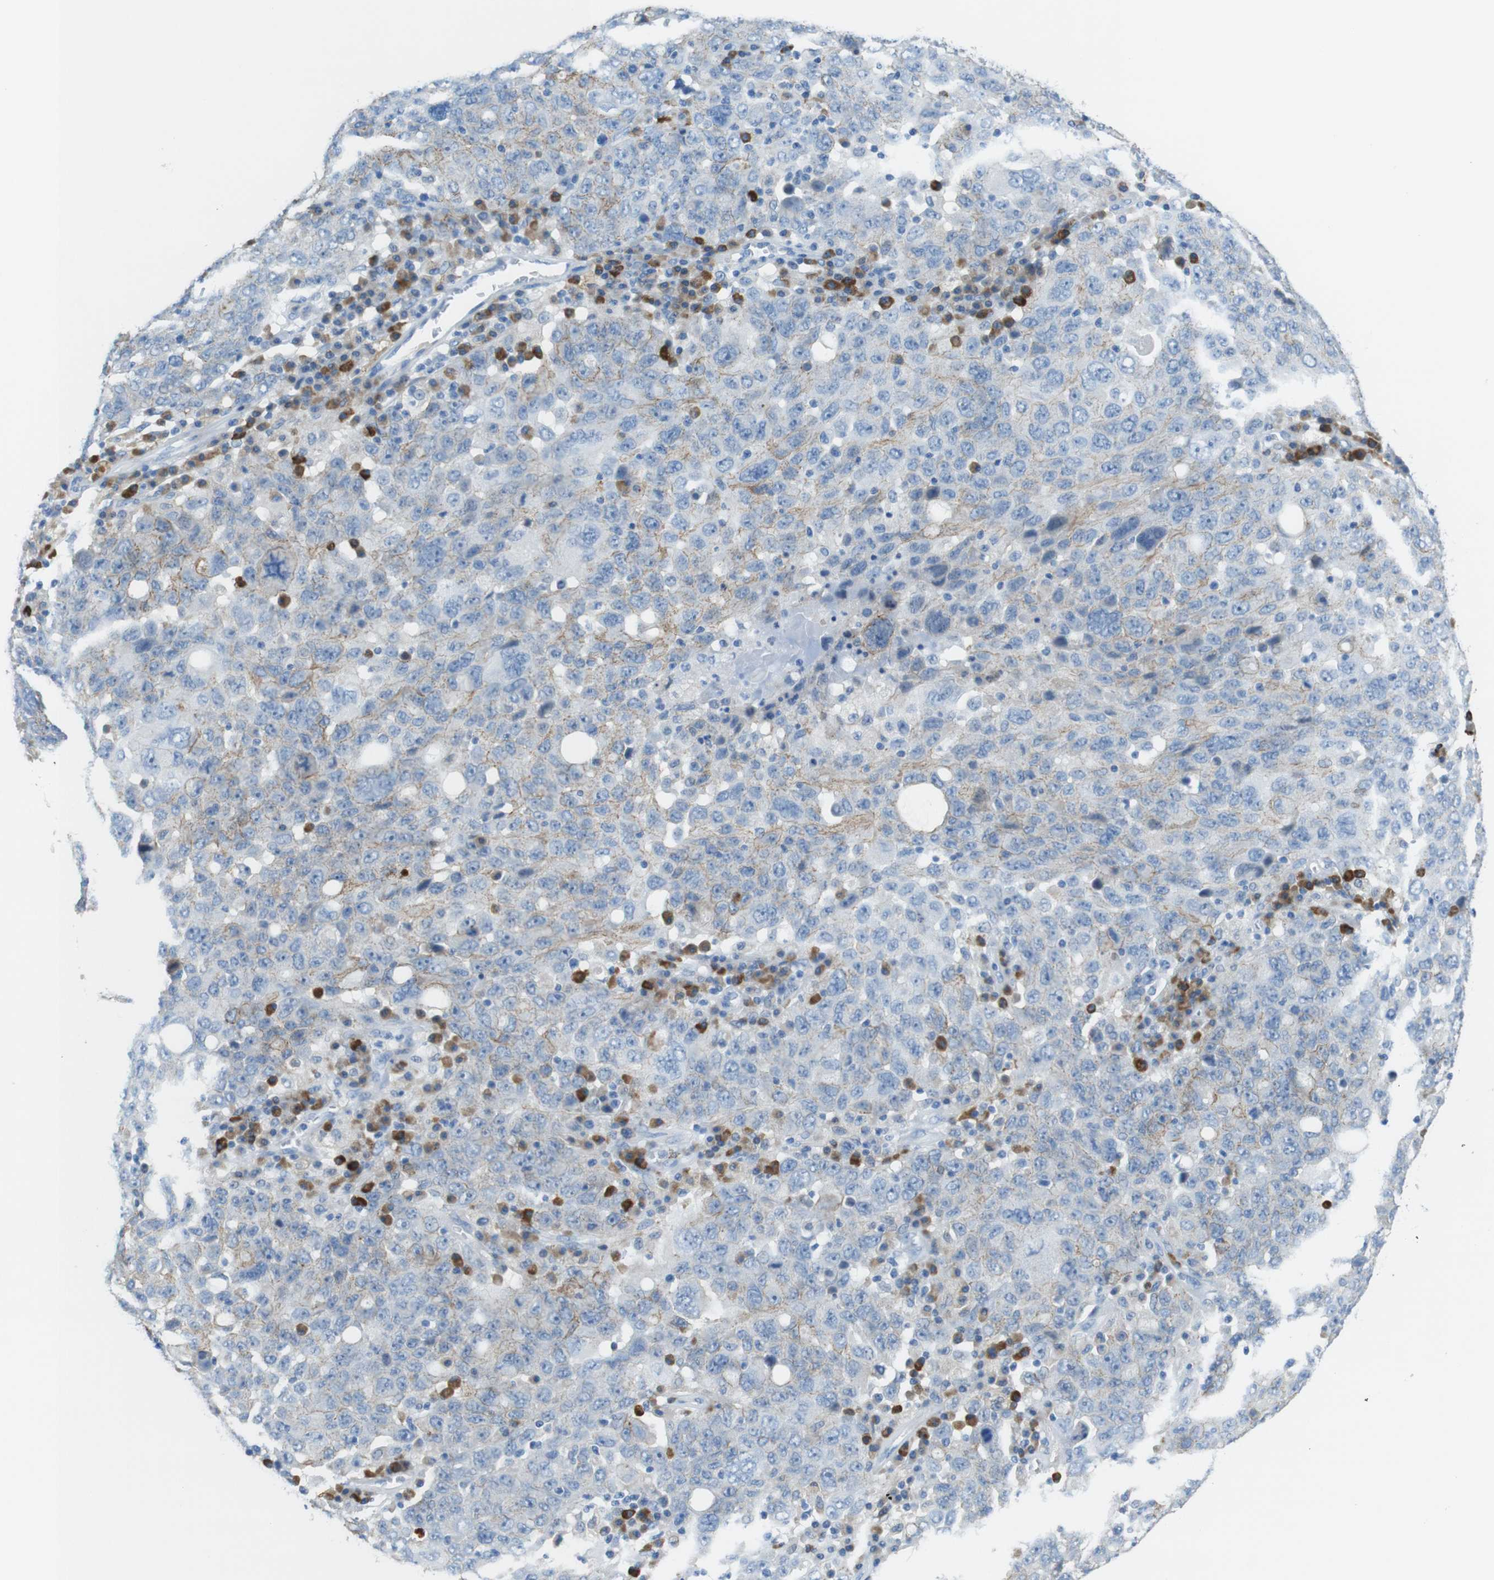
{"staining": {"intensity": "weak", "quantity": "<25%", "location": "cytoplasmic/membranous"}, "tissue": "ovarian cancer", "cell_type": "Tumor cells", "image_type": "cancer", "snomed": [{"axis": "morphology", "description": "Carcinoma, endometroid"}, {"axis": "topography", "description": "Ovary"}], "caption": "DAB immunohistochemical staining of human endometroid carcinoma (ovarian) exhibits no significant staining in tumor cells.", "gene": "CLMN", "patient": {"sex": "female", "age": 62}}